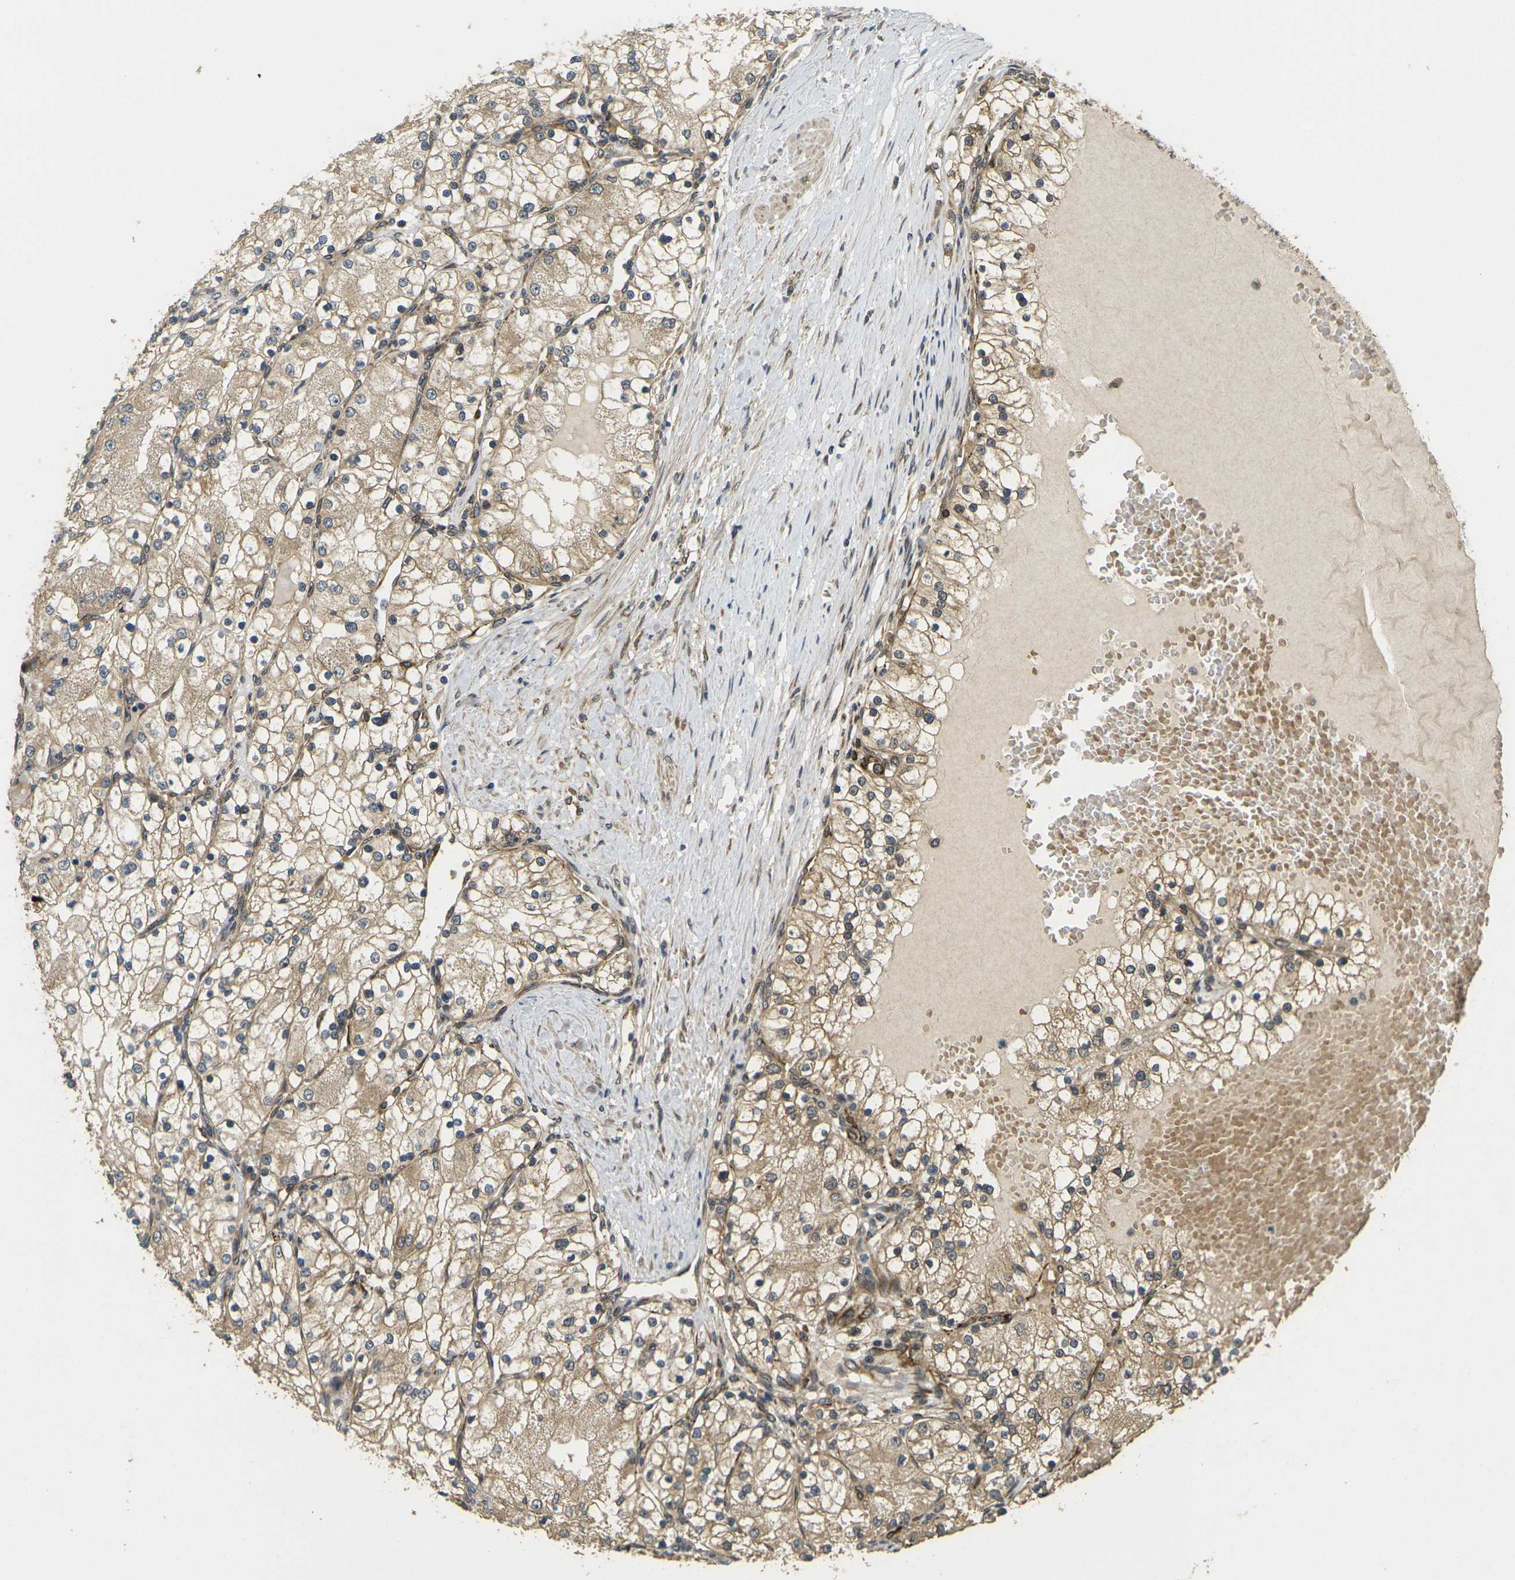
{"staining": {"intensity": "moderate", "quantity": "25%-75%", "location": "cytoplasmic/membranous"}, "tissue": "renal cancer", "cell_type": "Tumor cells", "image_type": "cancer", "snomed": [{"axis": "morphology", "description": "Adenocarcinoma, NOS"}, {"axis": "topography", "description": "Kidney"}], "caption": "High-magnification brightfield microscopy of renal cancer stained with DAB (3,3'-diaminobenzidine) (brown) and counterstained with hematoxylin (blue). tumor cells exhibit moderate cytoplasmic/membranous staining is present in approximately25%-75% of cells.", "gene": "FUT11", "patient": {"sex": "male", "age": 68}}